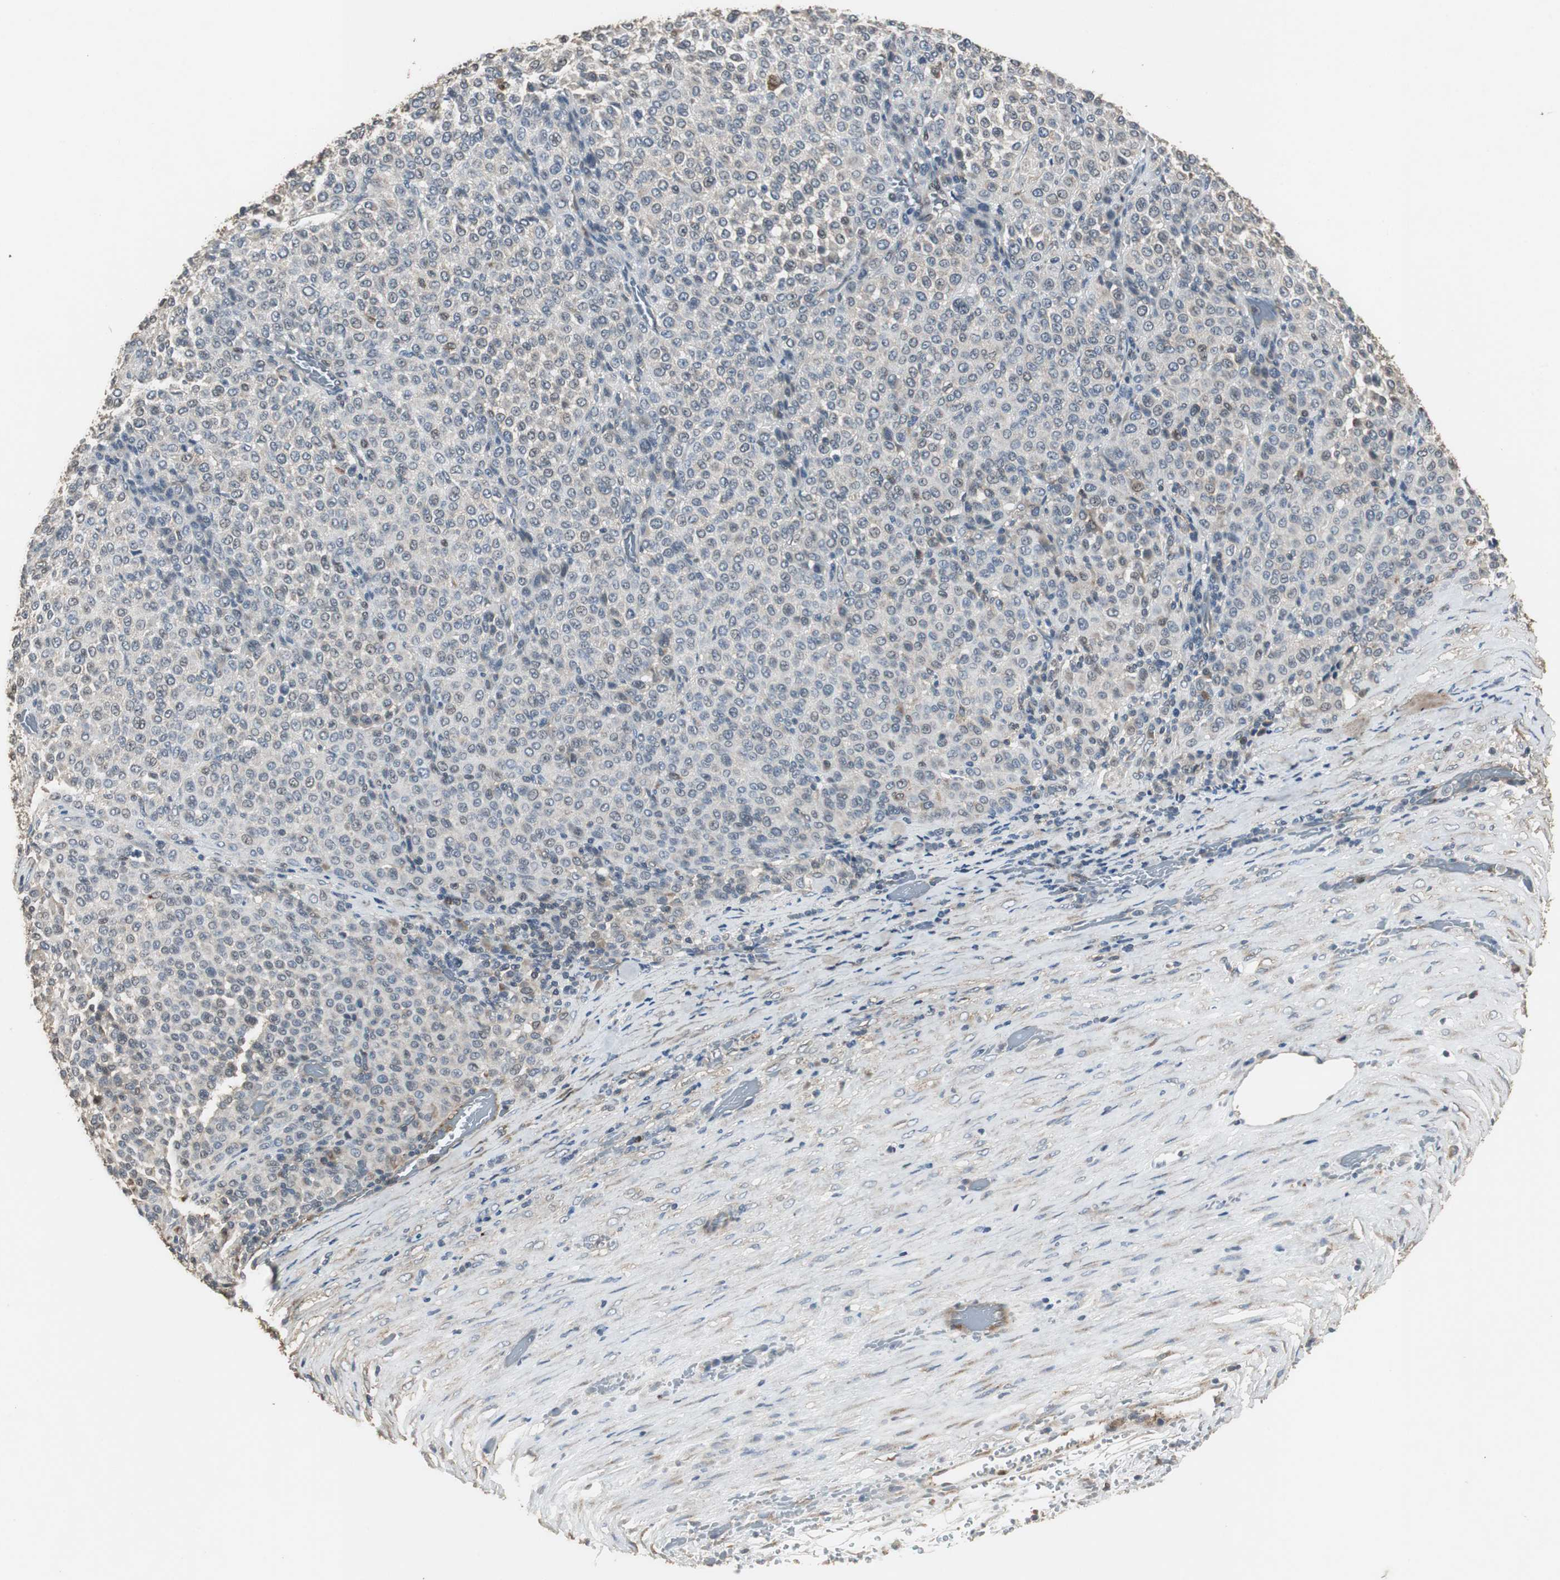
{"staining": {"intensity": "weak", "quantity": "25%-75%", "location": "cytoplasmic/membranous,nuclear"}, "tissue": "melanoma", "cell_type": "Tumor cells", "image_type": "cancer", "snomed": [{"axis": "morphology", "description": "Malignant melanoma, Metastatic site"}, {"axis": "topography", "description": "Pancreas"}], "caption": "Immunohistochemical staining of human melanoma demonstrates low levels of weak cytoplasmic/membranous and nuclear protein expression in about 25%-75% of tumor cells.", "gene": "JTB", "patient": {"sex": "female", "age": 30}}